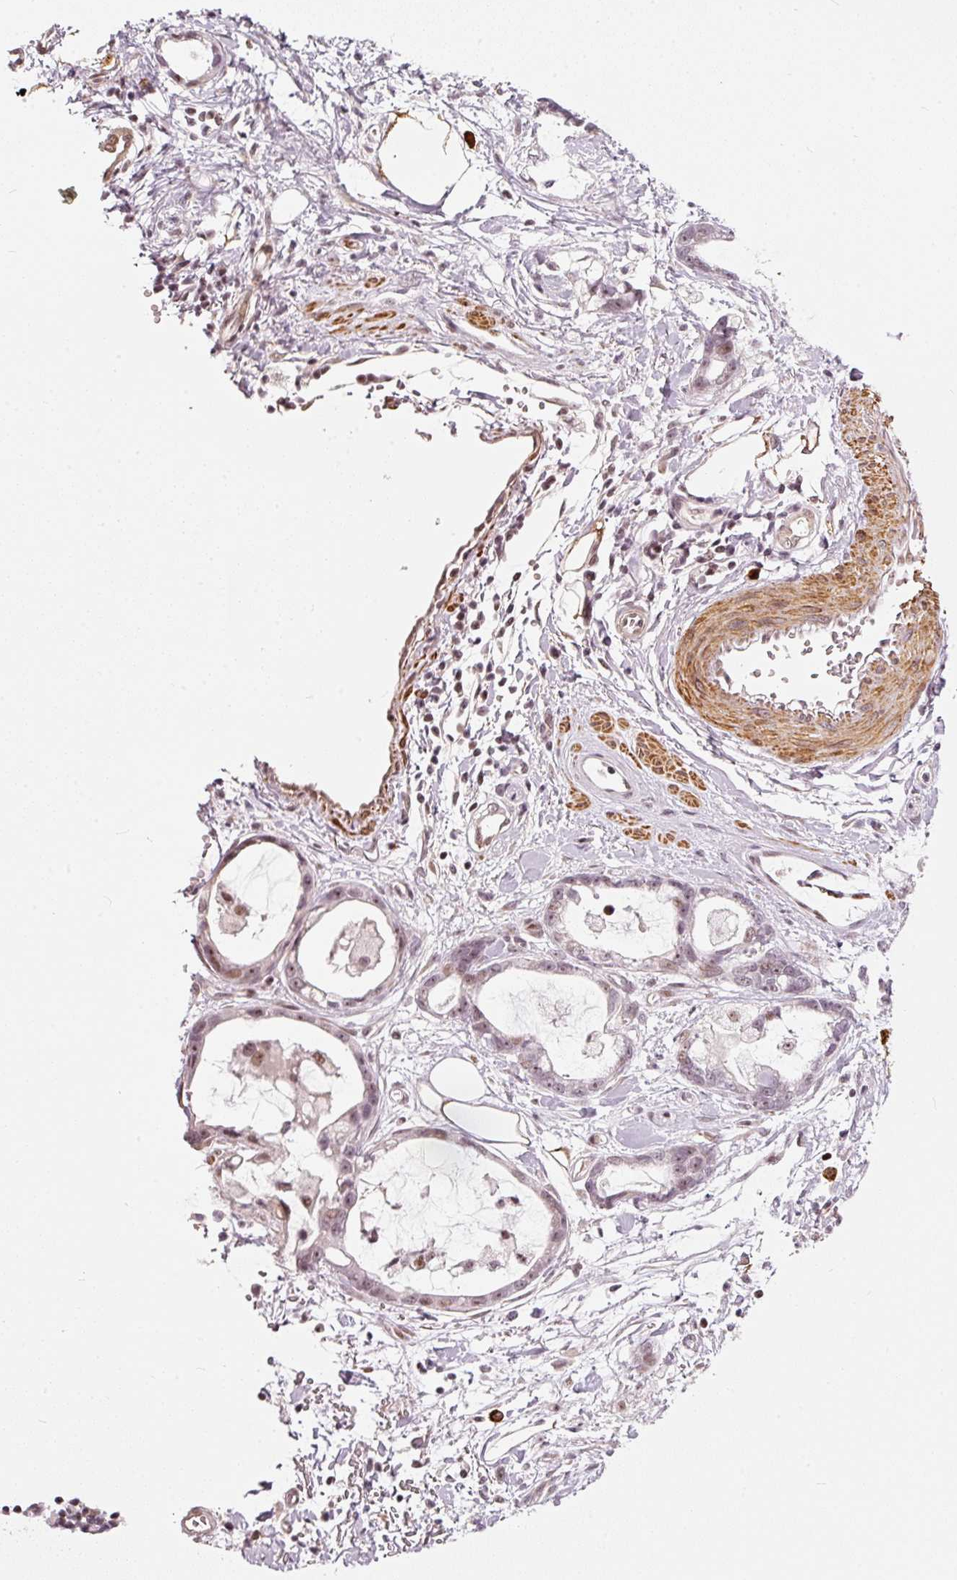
{"staining": {"intensity": "weak", "quantity": "25%-75%", "location": "nuclear"}, "tissue": "stomach cancer", "cell_type": "Tumor cells", "image_type": "cancer", "snomed": [{"axis": "morphology", "description": "Adenocarcinoma, NOS"}, {"axis": "topography", "description": "Stomach"}], "caption": "Stomach cancer (adenocarcinoma) stained for a protein exhibits weak nuclear positivity in tumor cells. The staining was performed using DAB, with brown indicating positive protein expression. Nuclei are stained blue with hematoxylin.", "gene": "MXRA8", "patient": {"sex": "male", "age": 55}}